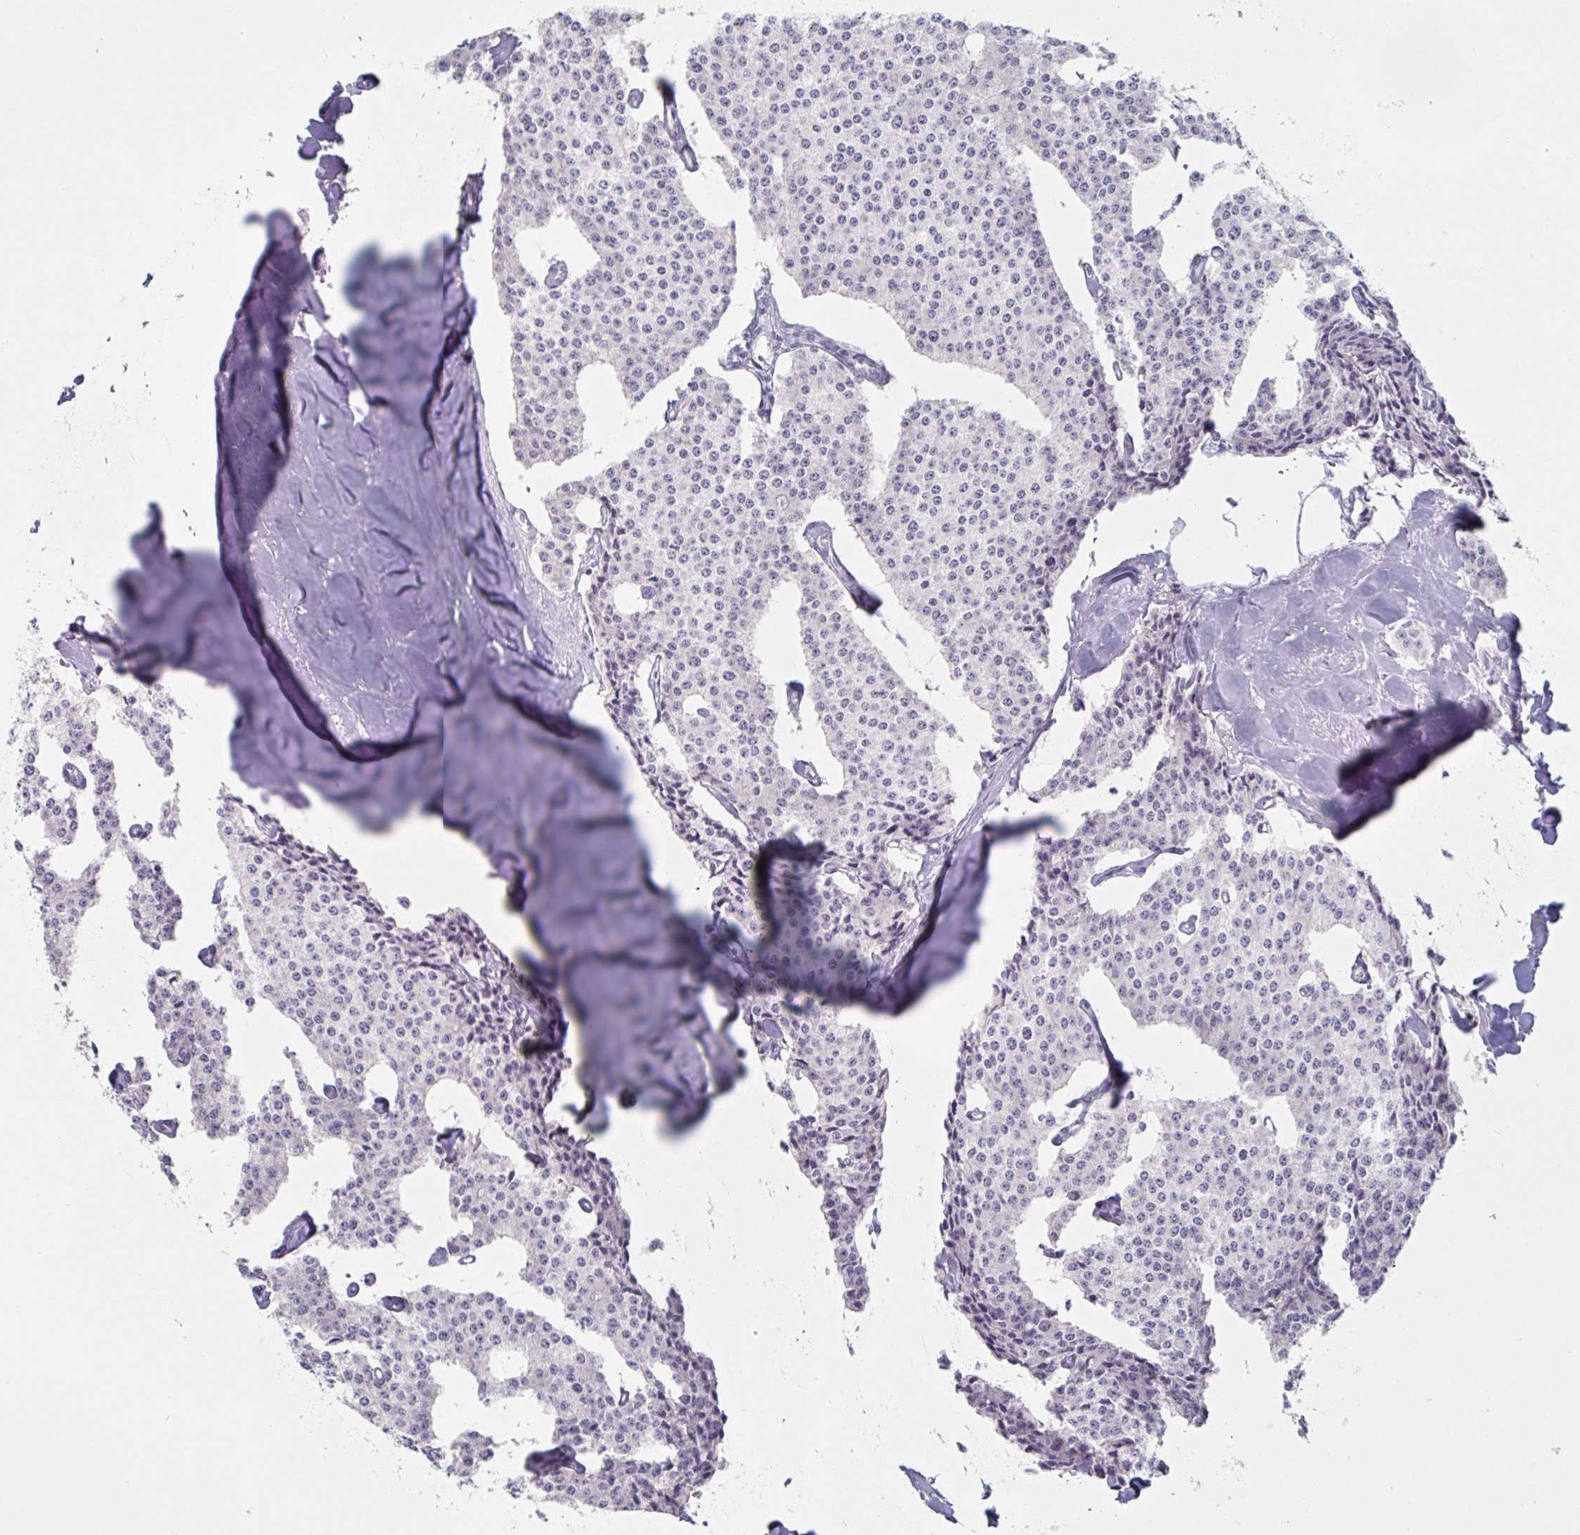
{"staining": {"intensity": "negative", "quantity": "none", "location": "none"}, "tissue": "carcinoid", "cell_type": "Tumor cells", "image_type": "cancer", "snomed": [{"axis": "morphology", "description": "Carcinoid, malignant, NOS"}, {"axis": "topography", "description": "Small intestine"}], "caption": "Protein analysis of carcinoid reveals no significant staining in tumor cells.", "gene": "NDUFC2", "patient": {"sex": "female", "age": 64}}